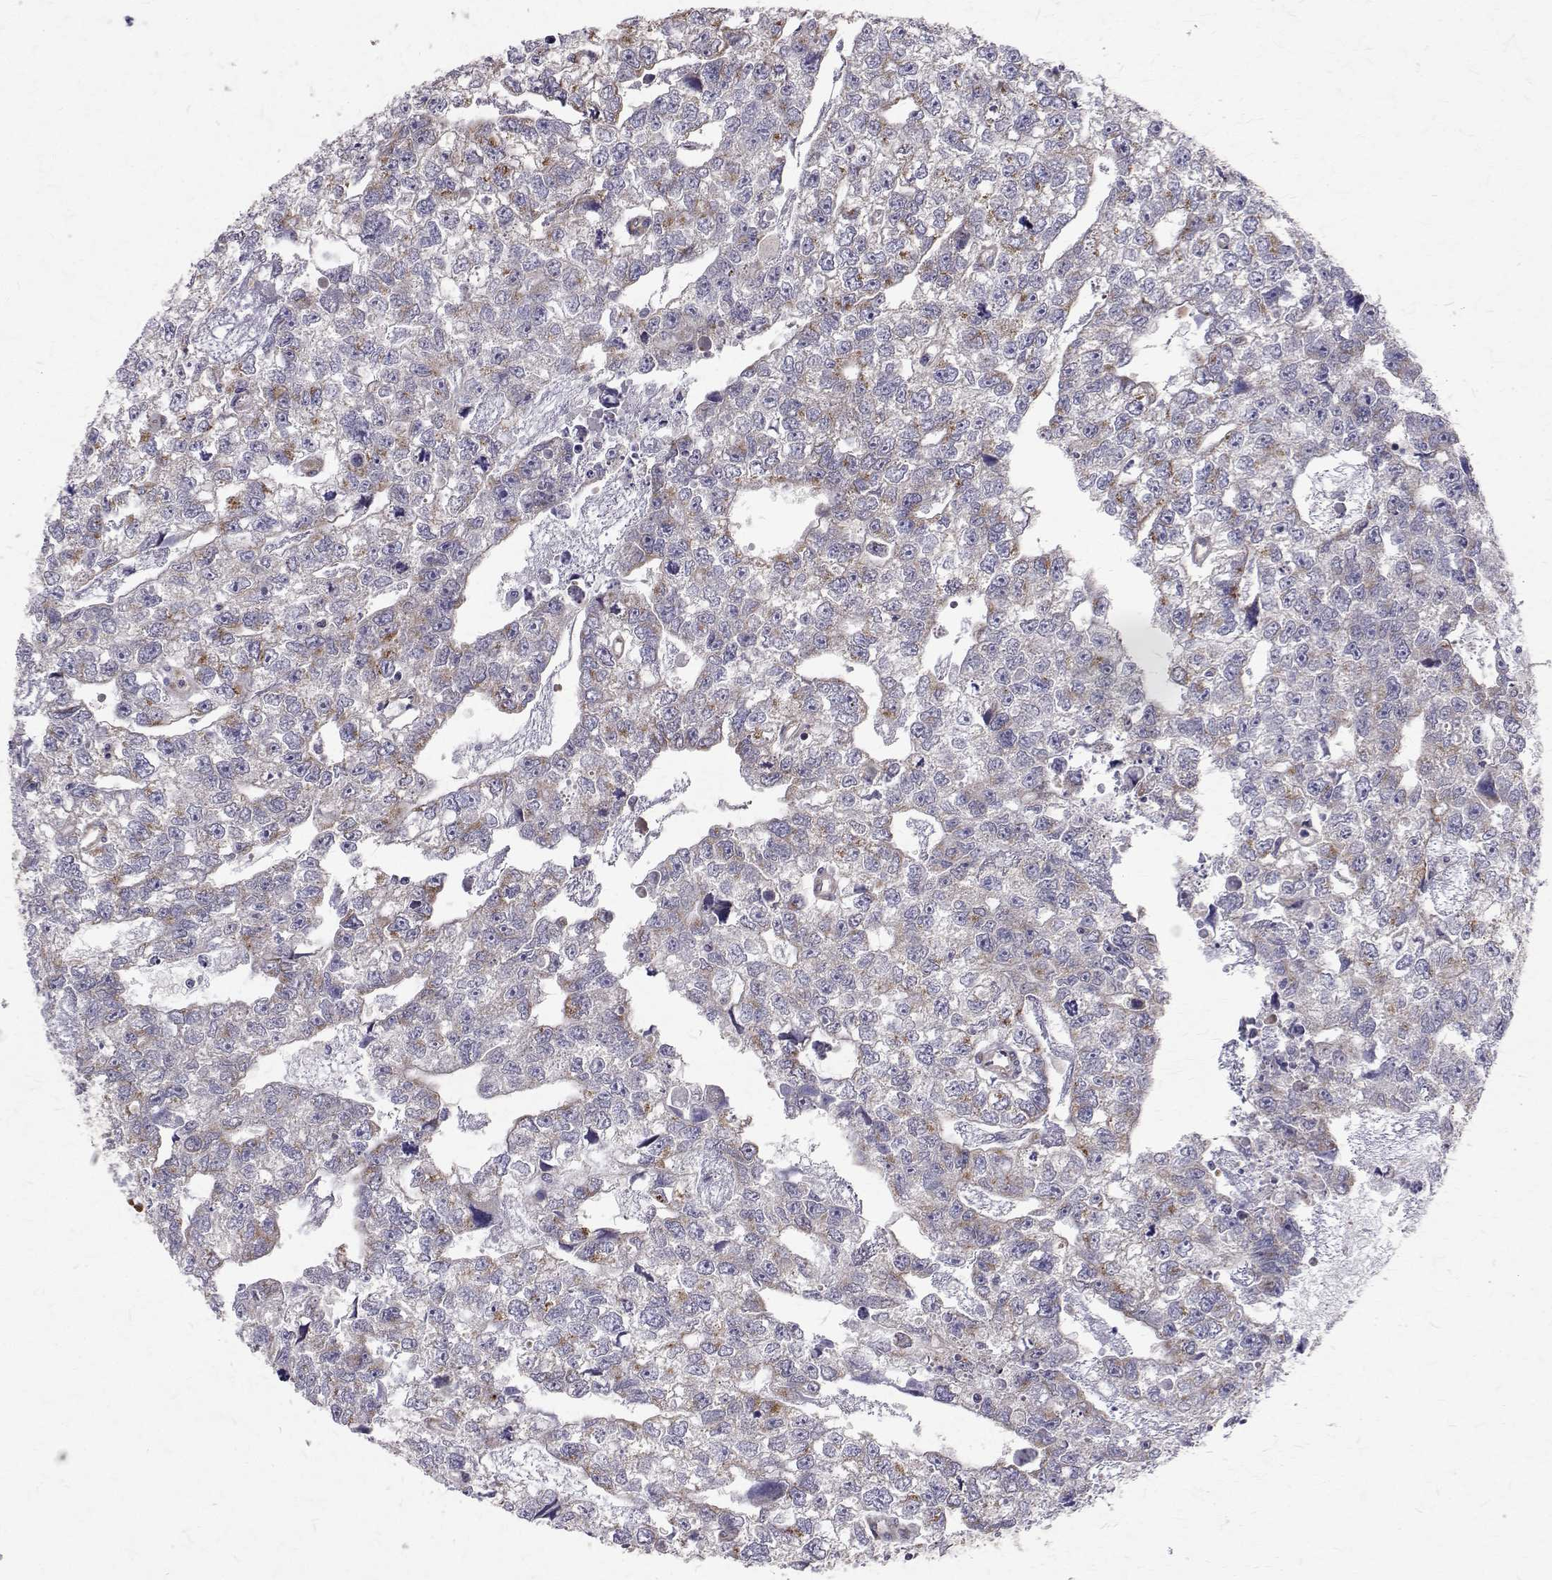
{"staining": {"intensity": "moderate", "quantity": "<25%", "location": "cytoplasmic/membranous"}, "tissue": "testis cancer", "cell_type": "Tumor cells", "image_type": "cancer", "snomed": [{"axis": "morphology", "description": "Carcinoma, Embryonal, NOS"}, {"axis": "morphology", "description": "Teratoma, malignant, NOS"}, {"axis": "topography", "description": "Testis"}], "caption": "Immunohistochemistry (IHC) staining of embryonal carcinoma (testis), which reveals low levels of moderate cytoplasmic/membranous positivity in approximately <25% of tumor cells indicating moderate cytoplasmic/membranous protein positivity. The staining was performed using DAB (3,3'-diaminobenzidine) (brown) for protein detection and nuclei were counterstained in hematoxylin (blue).", "gene": "ARFGAP1", "patient": {"sex": "male", "age": 44}}